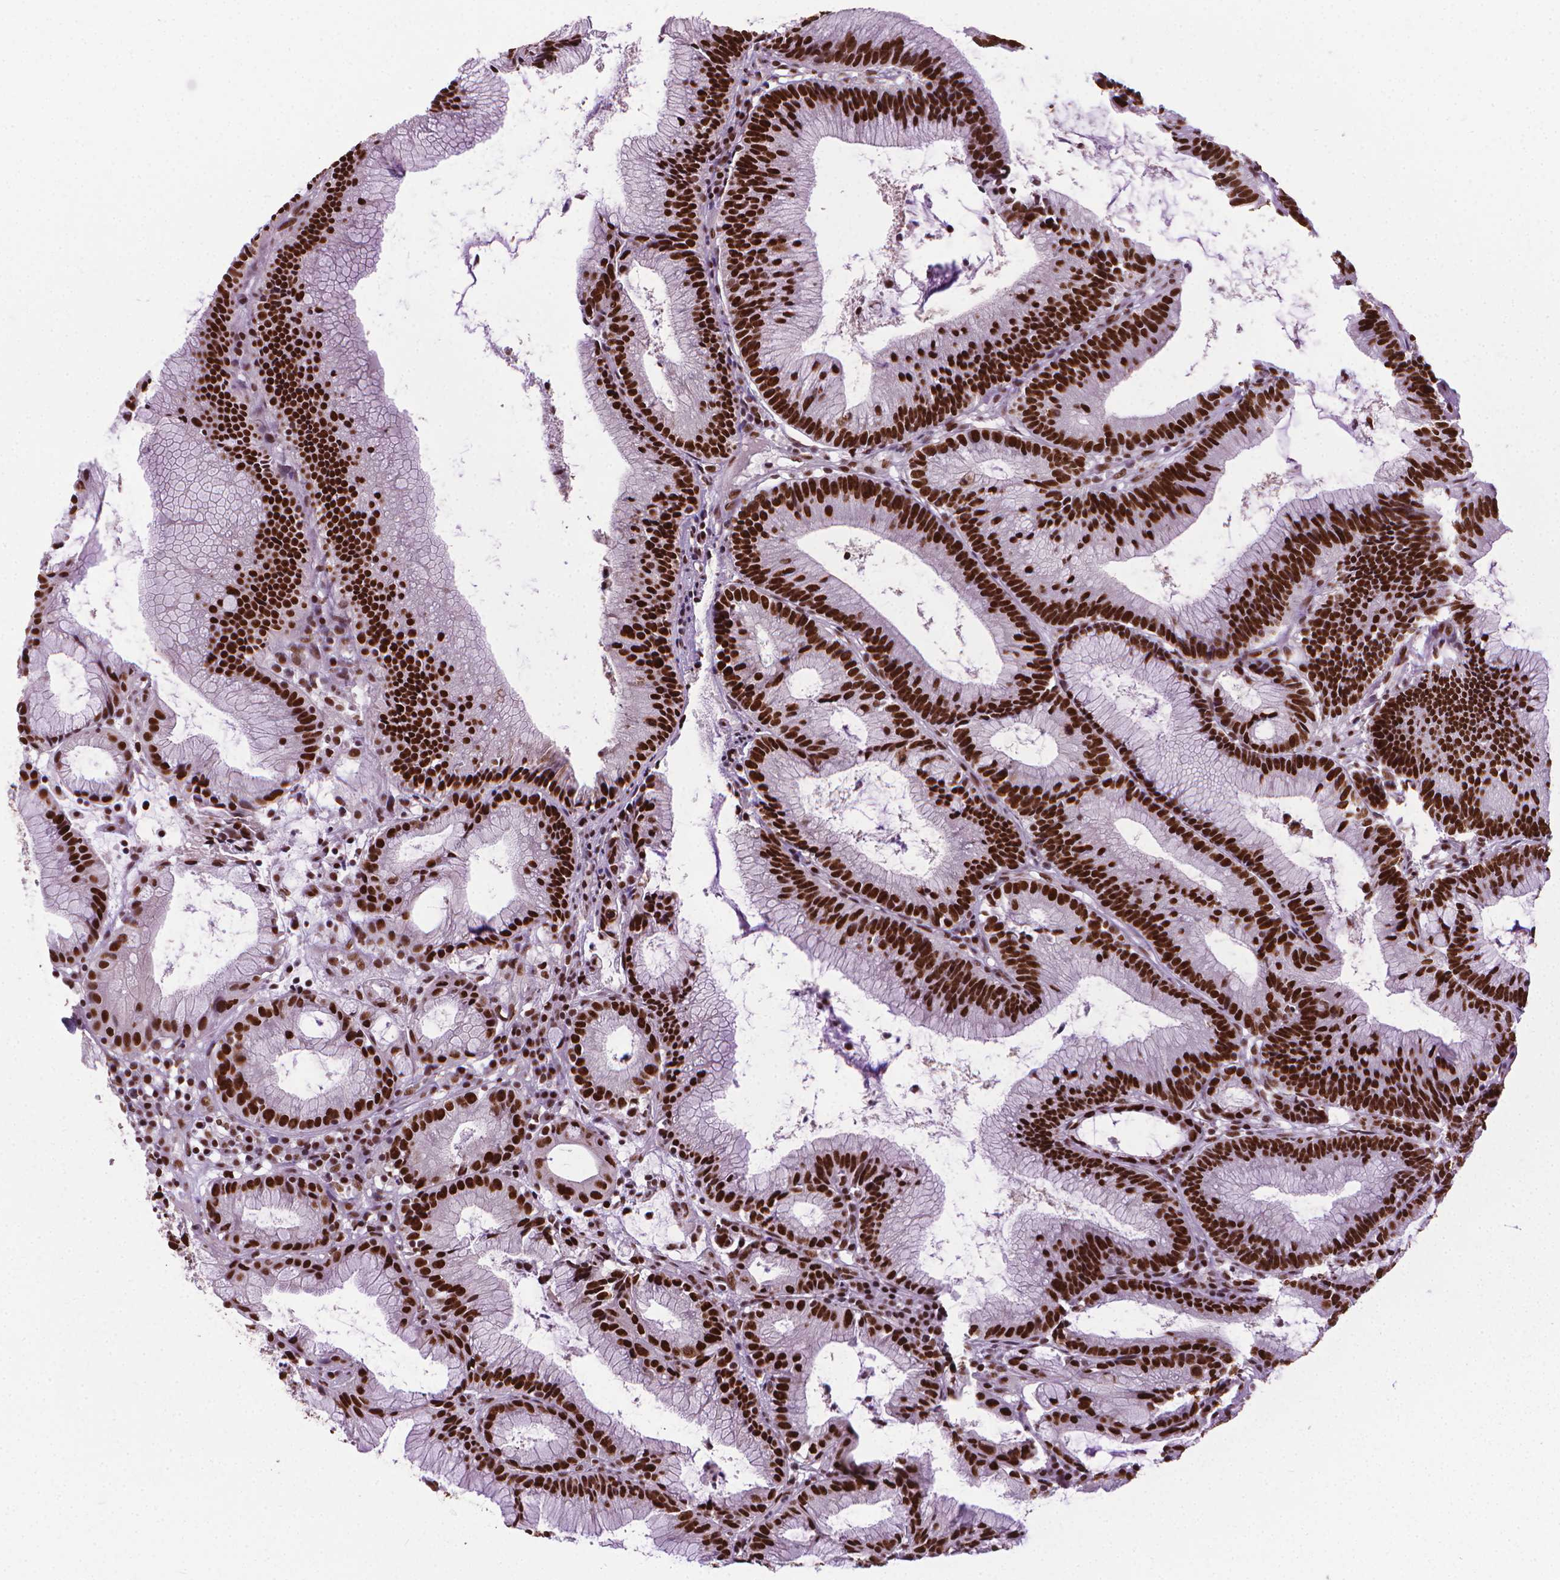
{"staining": {"intensity": "strong", "quantity": ">75%", "location": "nuclear"}, "tissue": "colorectal cancer", "cell_type": "Tumor cells", "image_type": "cancer", "snomed": [{"axis": "morphology", "description": "Adenocarcinoma, NOS"}, {"axis": "topography", "description": "Colon"}], "caption": "A histopathology image of human colorectal adenocarcinoma stained for a protein displays strong nuclear brown staining in tumor cells. (Stains: DAB in brown, nuclei in blue, Microscopy: brightfield microscopy at high magnification).", "gene": "AKAP8", "patient": {"sex": "female", "age": 78}}